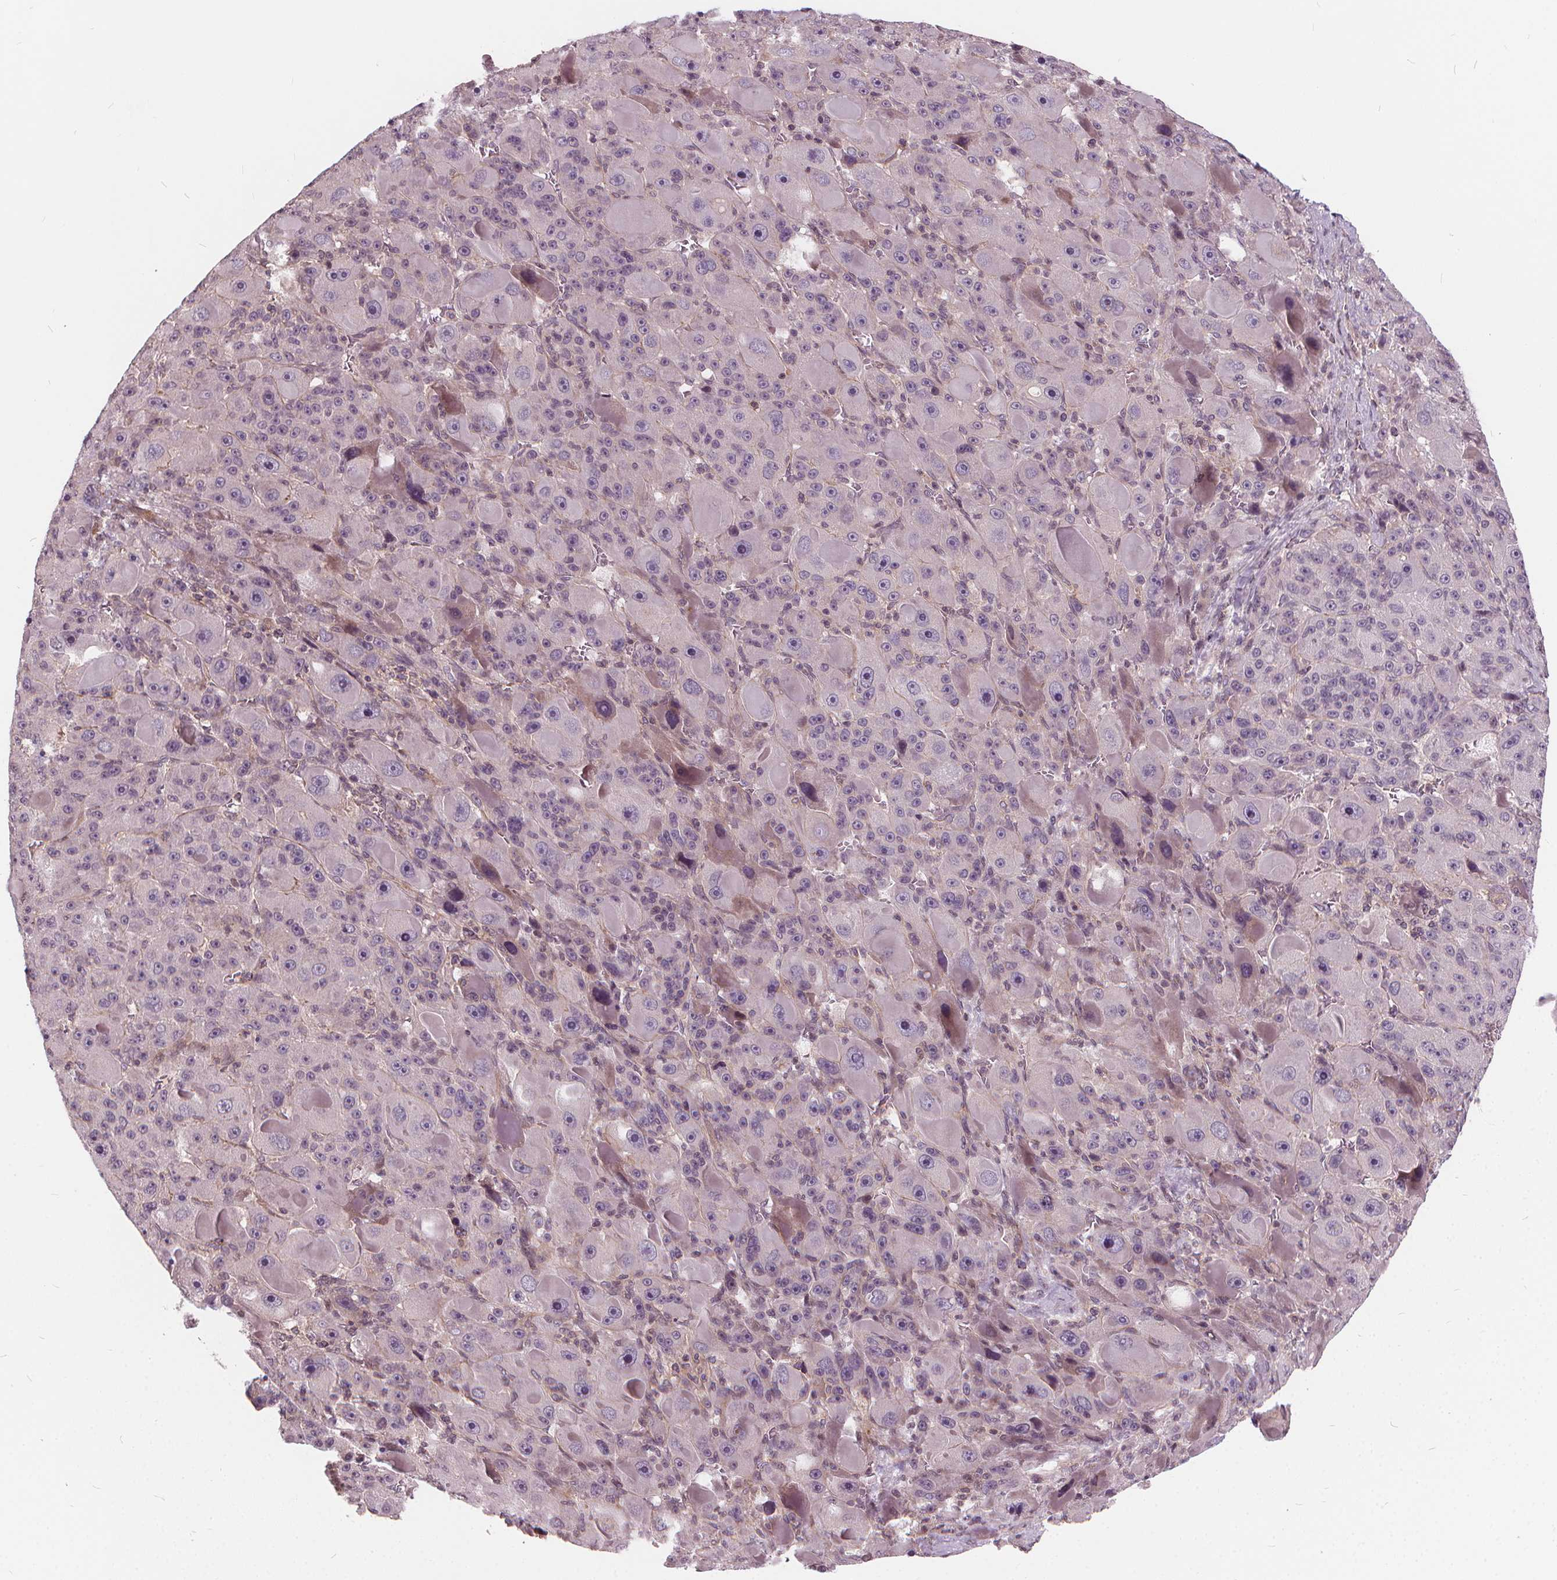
{"staining": {"intensity": "negative", "quantity": "none", "location": "none"}, "tissue": "liver cancer", "cell_type": "Tumor cells", "image_type": "cancer", "snomed": [{"axis": "morphology", "description": "Carcinoma, Hepatocellular, NOS"}, {"axis": "topography", "description": "Liver"}], "caption": "There is no significant staining in tumor cells of hepatocellular carcinoma (liver).", "gene": "INPP5E", "patient": {"sex": "male", "age": 76}}